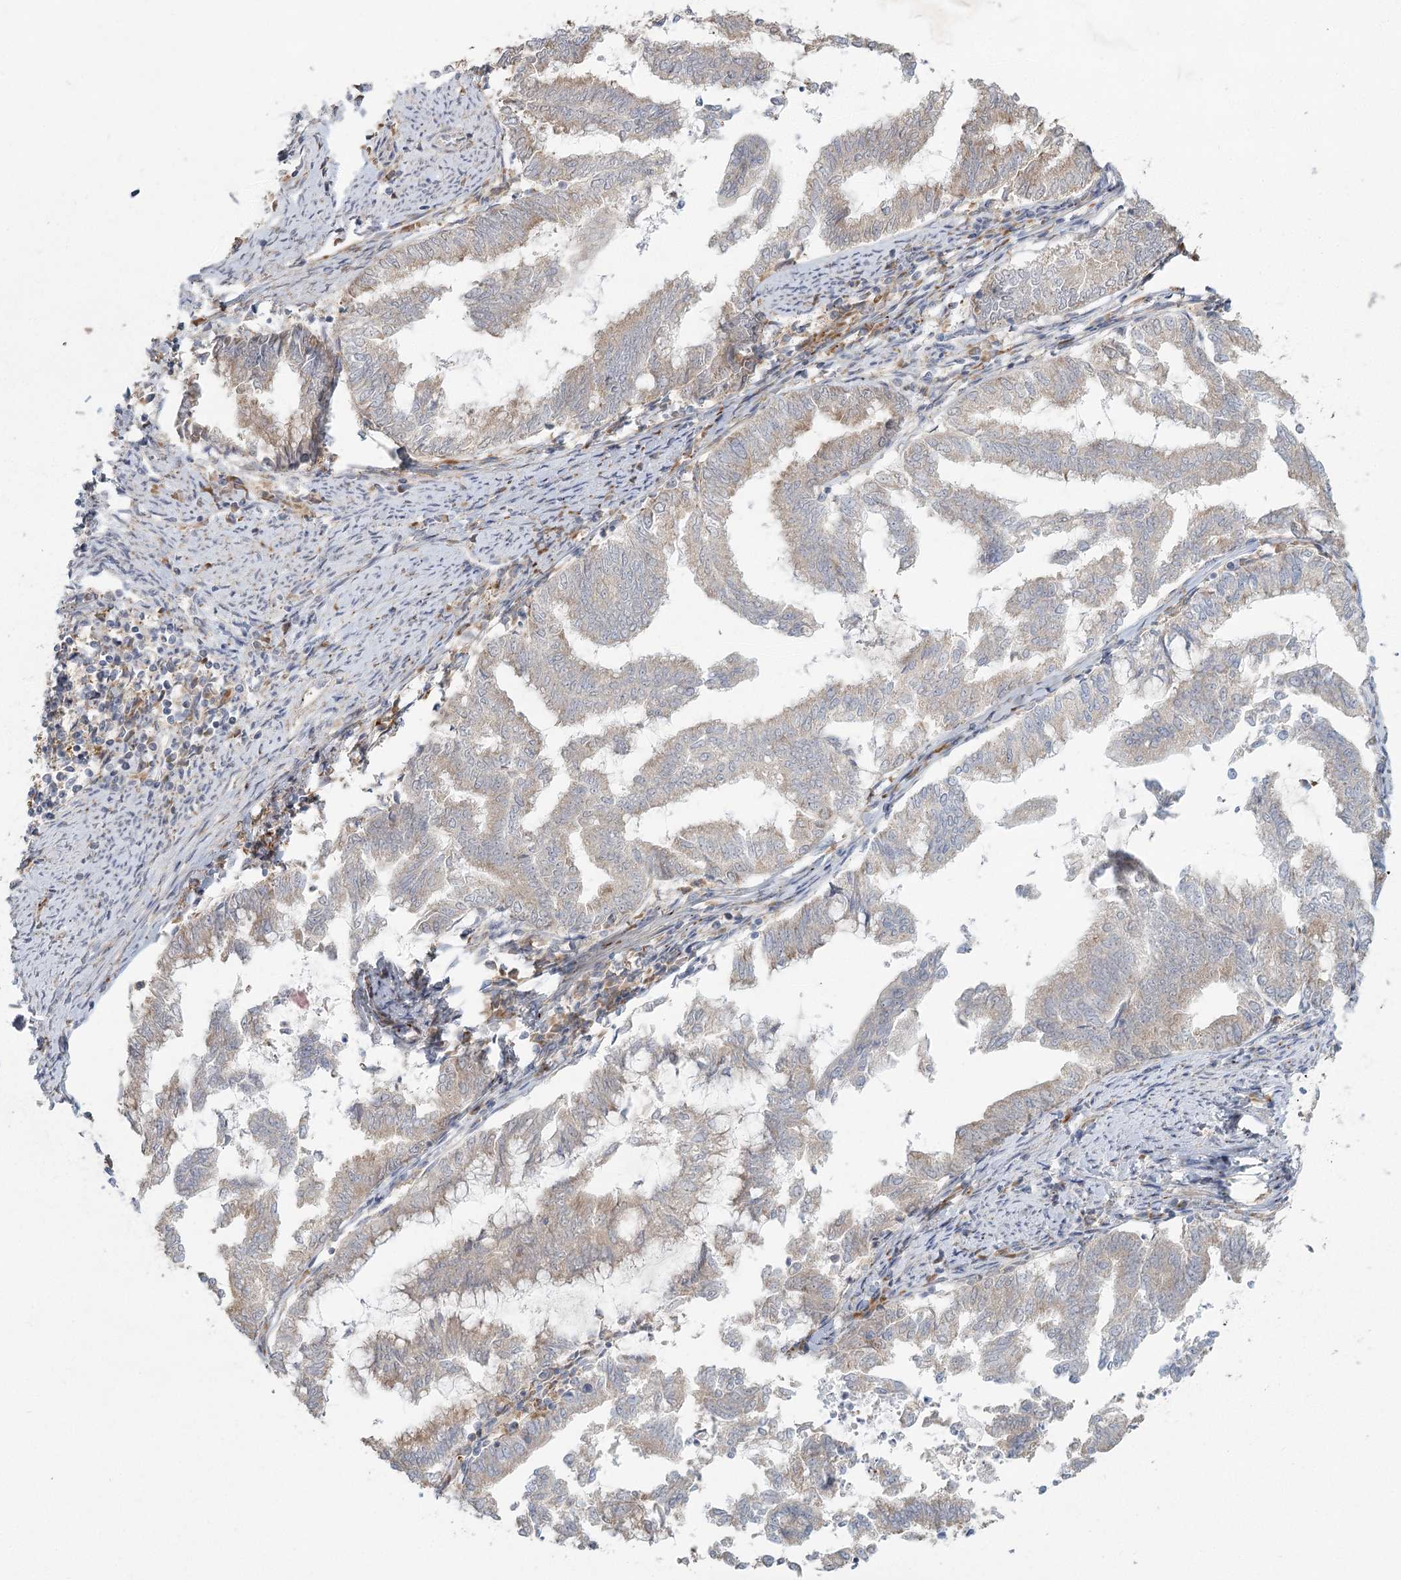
{"staining": {"intensity": "weak", "quantity": "25%-75%", "location": "cytoplasmic/membranous"}, "tissue": "endometrial cancer", "cell_type": "Tumor cells", "image_type": "cancer", "snomed": [{"axis": "morphology", "description": "Adenocarcinoma, NOS"}, {"axis": "topography", "description": "Endometrium"}], "caption": "Immunohistochemistry image of neoplastic tissue: human endometrial cancer (adenocarcinoma) stained using immunohistochemistry (IHC) displays low levels of weak protein expression localized specifically in the cytoplasmic/membranous of tumor cells, appearing as a cytoplasmic/membranous brown color.", "gene": "FAM110C", "patient": {"sex": "female", "age": 79}}